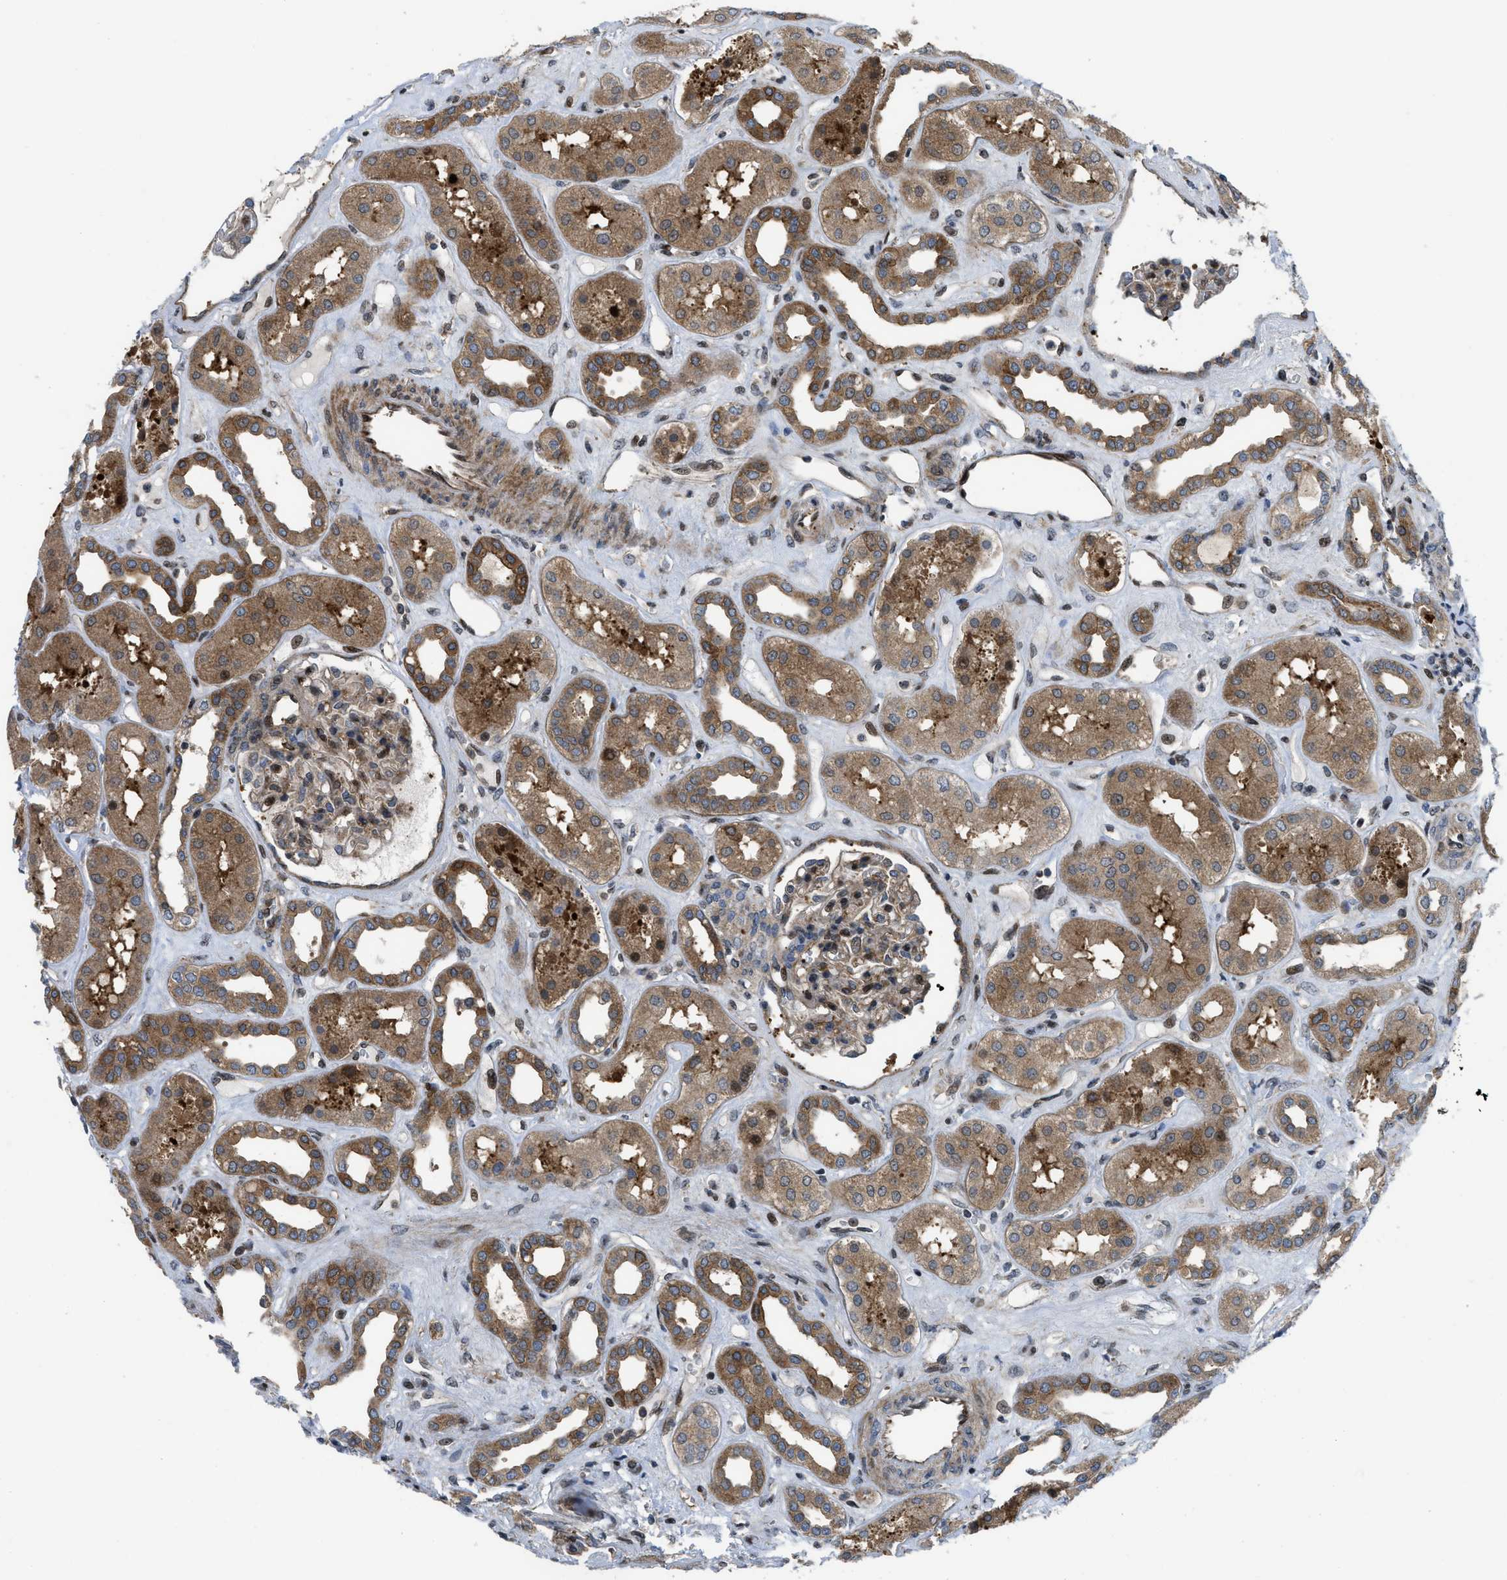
{"staining": {"intensity": "strong", "quantity": "25%-75%", "location": "nuclear"}, "tissue": "kidney", "cell_type": "Cells in glomeruli", "image_type": "normal", "snomed": [{"axis": "morphology", "description": "Normal tissue, NOS"}, {"axis": "topography", "description": "Kidney"}], "caption": "High-power microscopy captured an immunohistochemistry micrograph of normal kidney, revealing strong nuclear positivity in about 25%-75% of cells in glomeruli. (IHC, brightfield microscopy, high magnification).", "gene": "PPP2CB", "patient": {"sex": "male", "age": 59}}